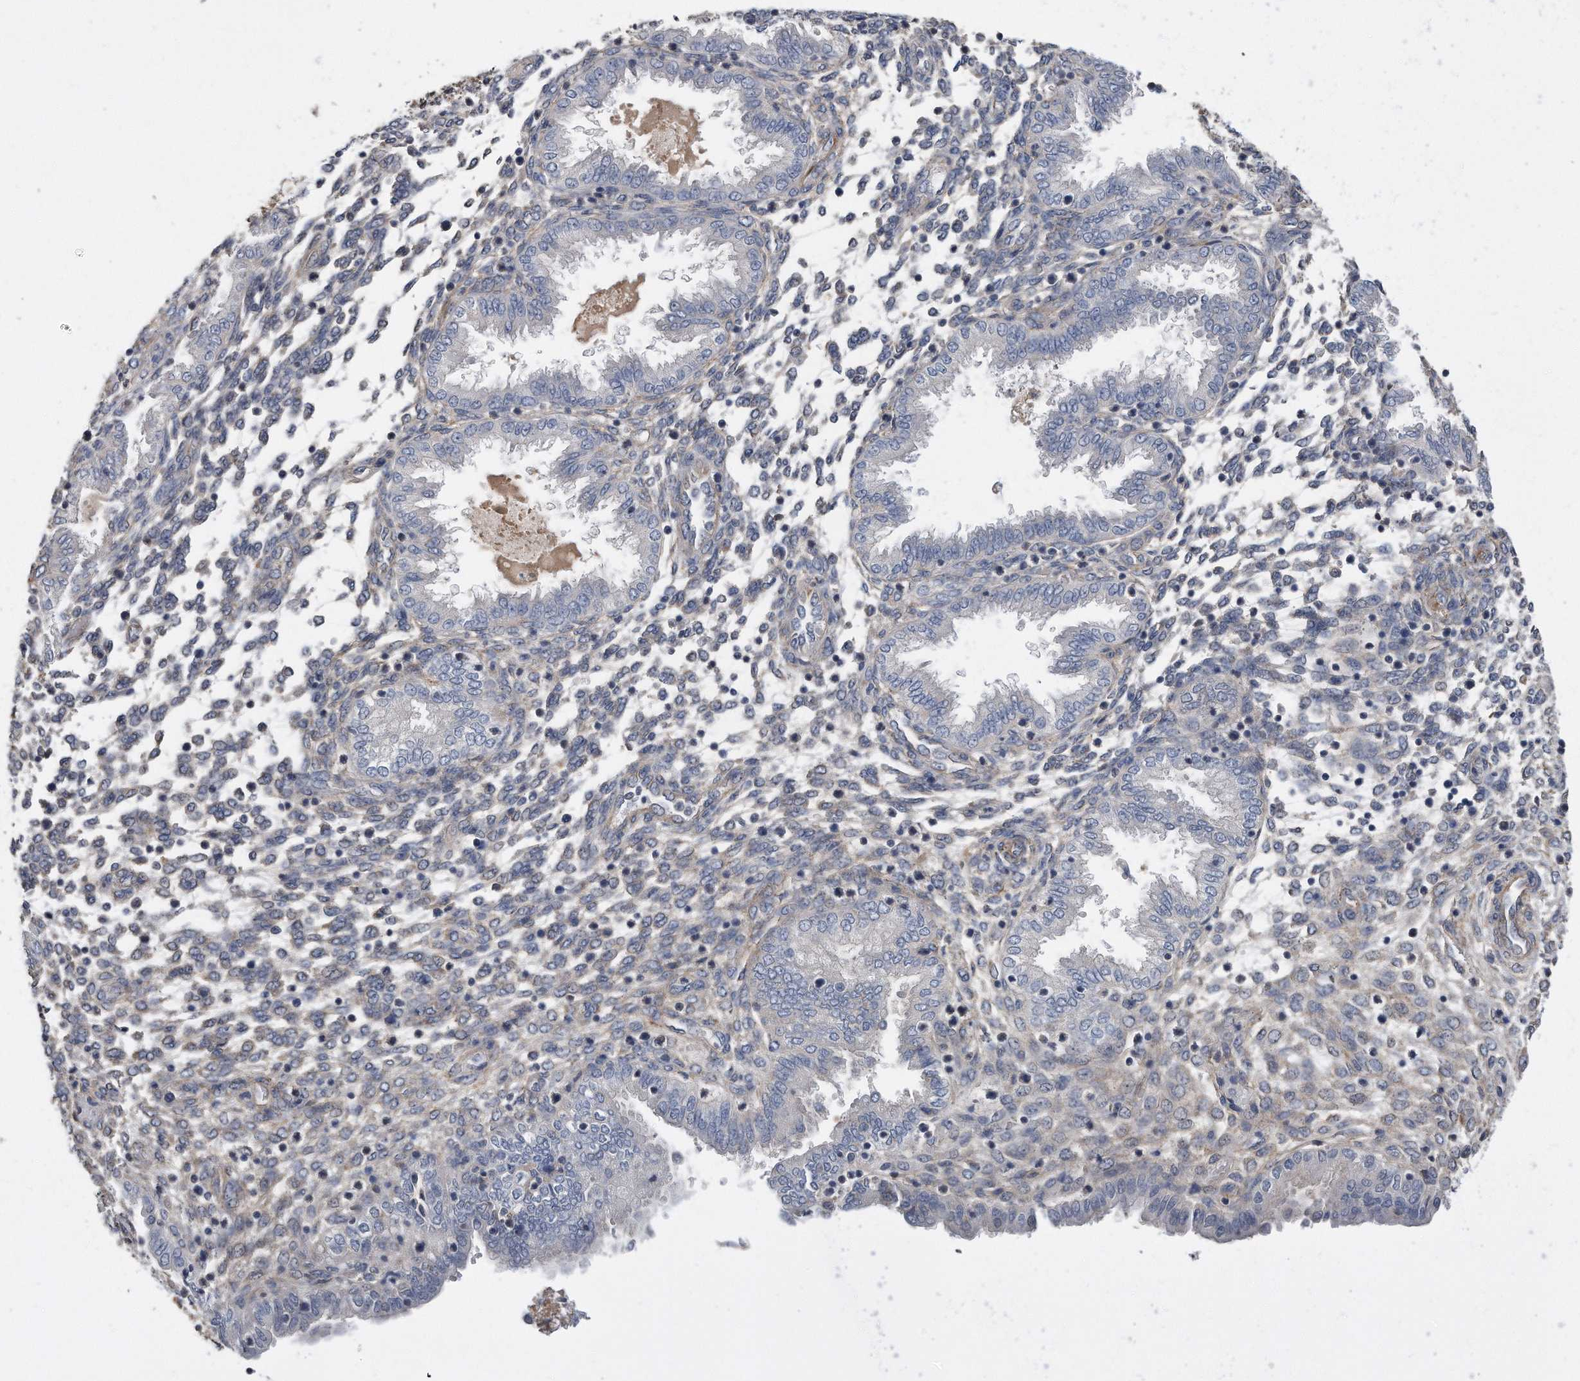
{"staining": {"intensity": "moderate", "quantity": "25%-75%", "location": "cytoplasmic/membranous"}, "tissue": "endometrium", "cell_type": "Cells in endometrial stroma", "image_type": "normal", "snomed": [{"axis": "morphology", "description": "Normal tissue, NOS"}, {"axis": "topography", "description": "Endometrium"}], "caption": "High-magnification brightfield microscopy of unremarkable endometrium stained with DAB (brown) and counterstained with hematoxylin (blue). cells in endometrial stroma exhibit moderate cytoplasmic/membranous staining is identified in about25%-75% of cells.", "gene": "GPC1", "patient": {"sex": "female", "age": 33}}